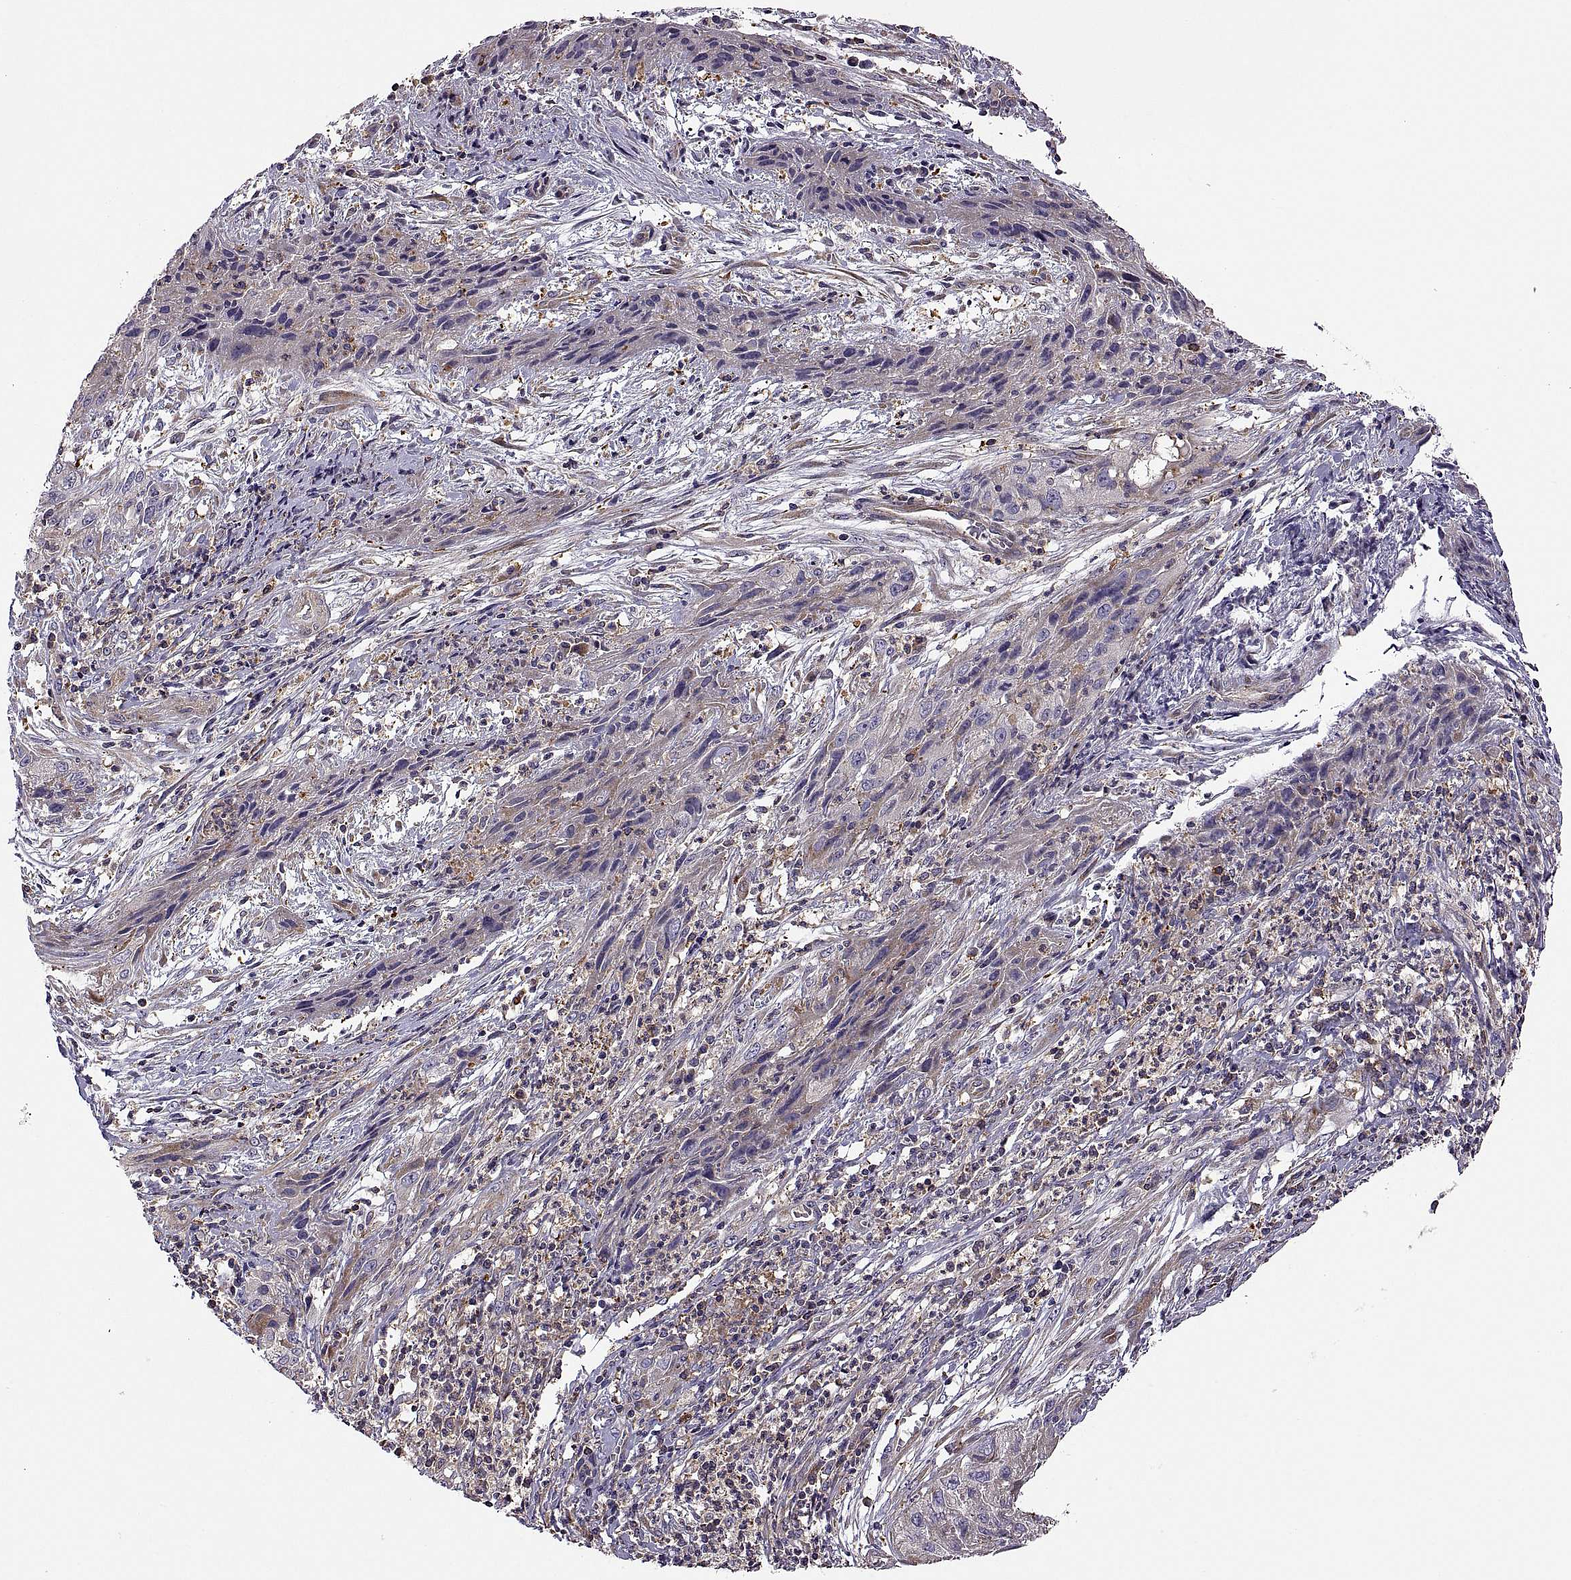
{"staining": {"intensity": "negative", "quantity": "none", "location": "none"}, "tissue": "cervical cancer", "cell_type": "Tumor cells", "image_type": "cancer", "snomed": [{"axis": "morphology", "description": "Squamous cell carcinoma, NOS"}, {"axis": "topography", "description": "Cervix"}], "caption": "Human cervical cancer stained for a protein using immunohistochemistry (IHC) exhibits no expression in tumor cells.", "gene": "SPATA32", "patient": {"sex": "female", "age": 32}}